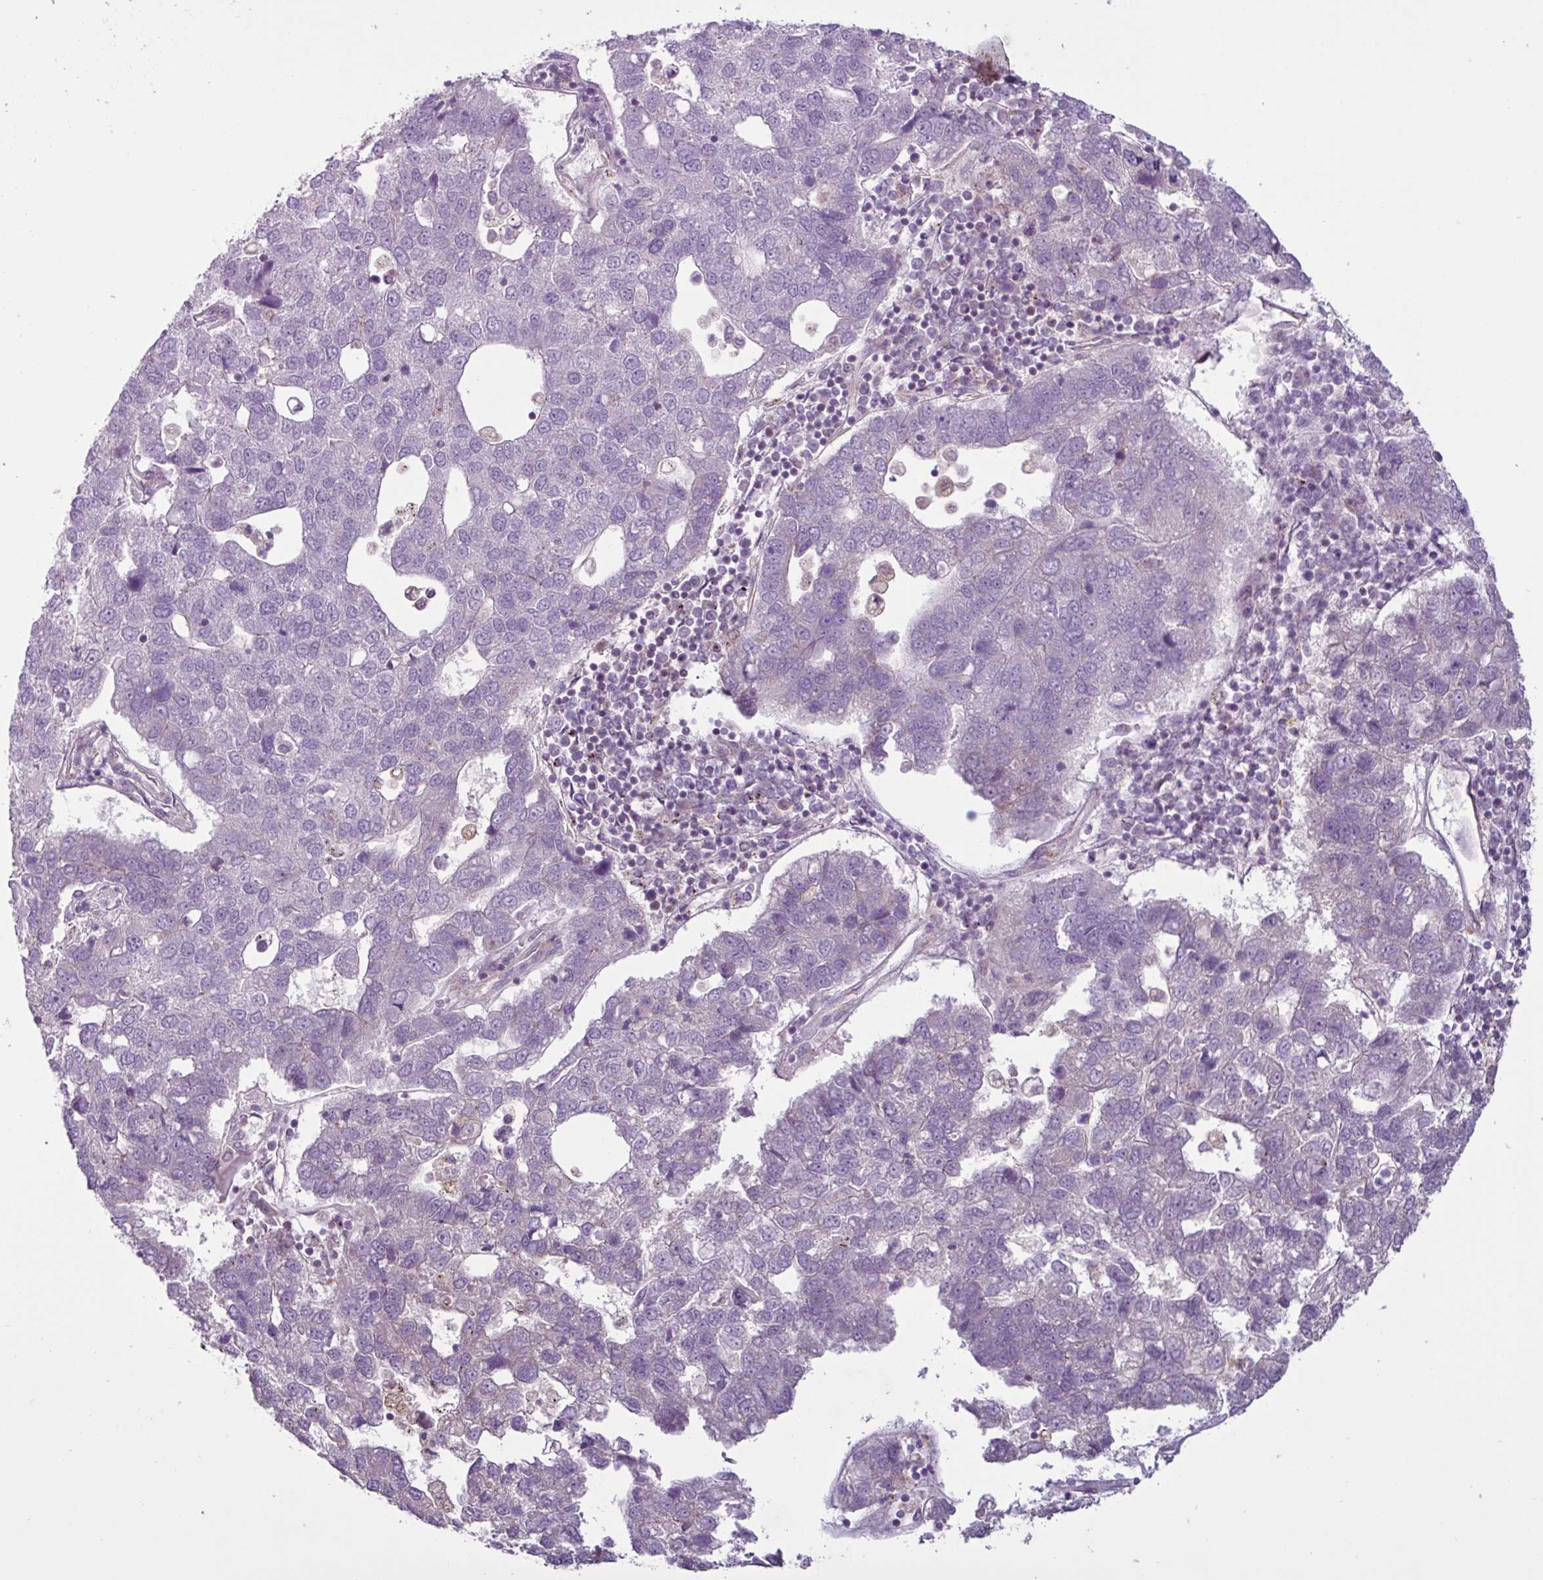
{"staining": {"intensity": "negative", "quantity": "none", "location": "none"}, "tissue": "pancreatic cancer", "cell_type": "Tumor cells", "image_type": "cancer", "snomed": [{"axis": "morphology", "description": "Adenocarcinoma, NOS"}, {"axis": "topography", "description": "Pancreas"}], "caption": "The immunohistochemistry histopathology image has no significant positivity in tumor cells of pancreatic cancer (adenocarcinoma) tissue. The staining is performed using DAB brown chromogen with nuclei counter-stained in using hematoxylin.", "gene": "GLTP", "patient": {"sex": "female", "age": 61}}